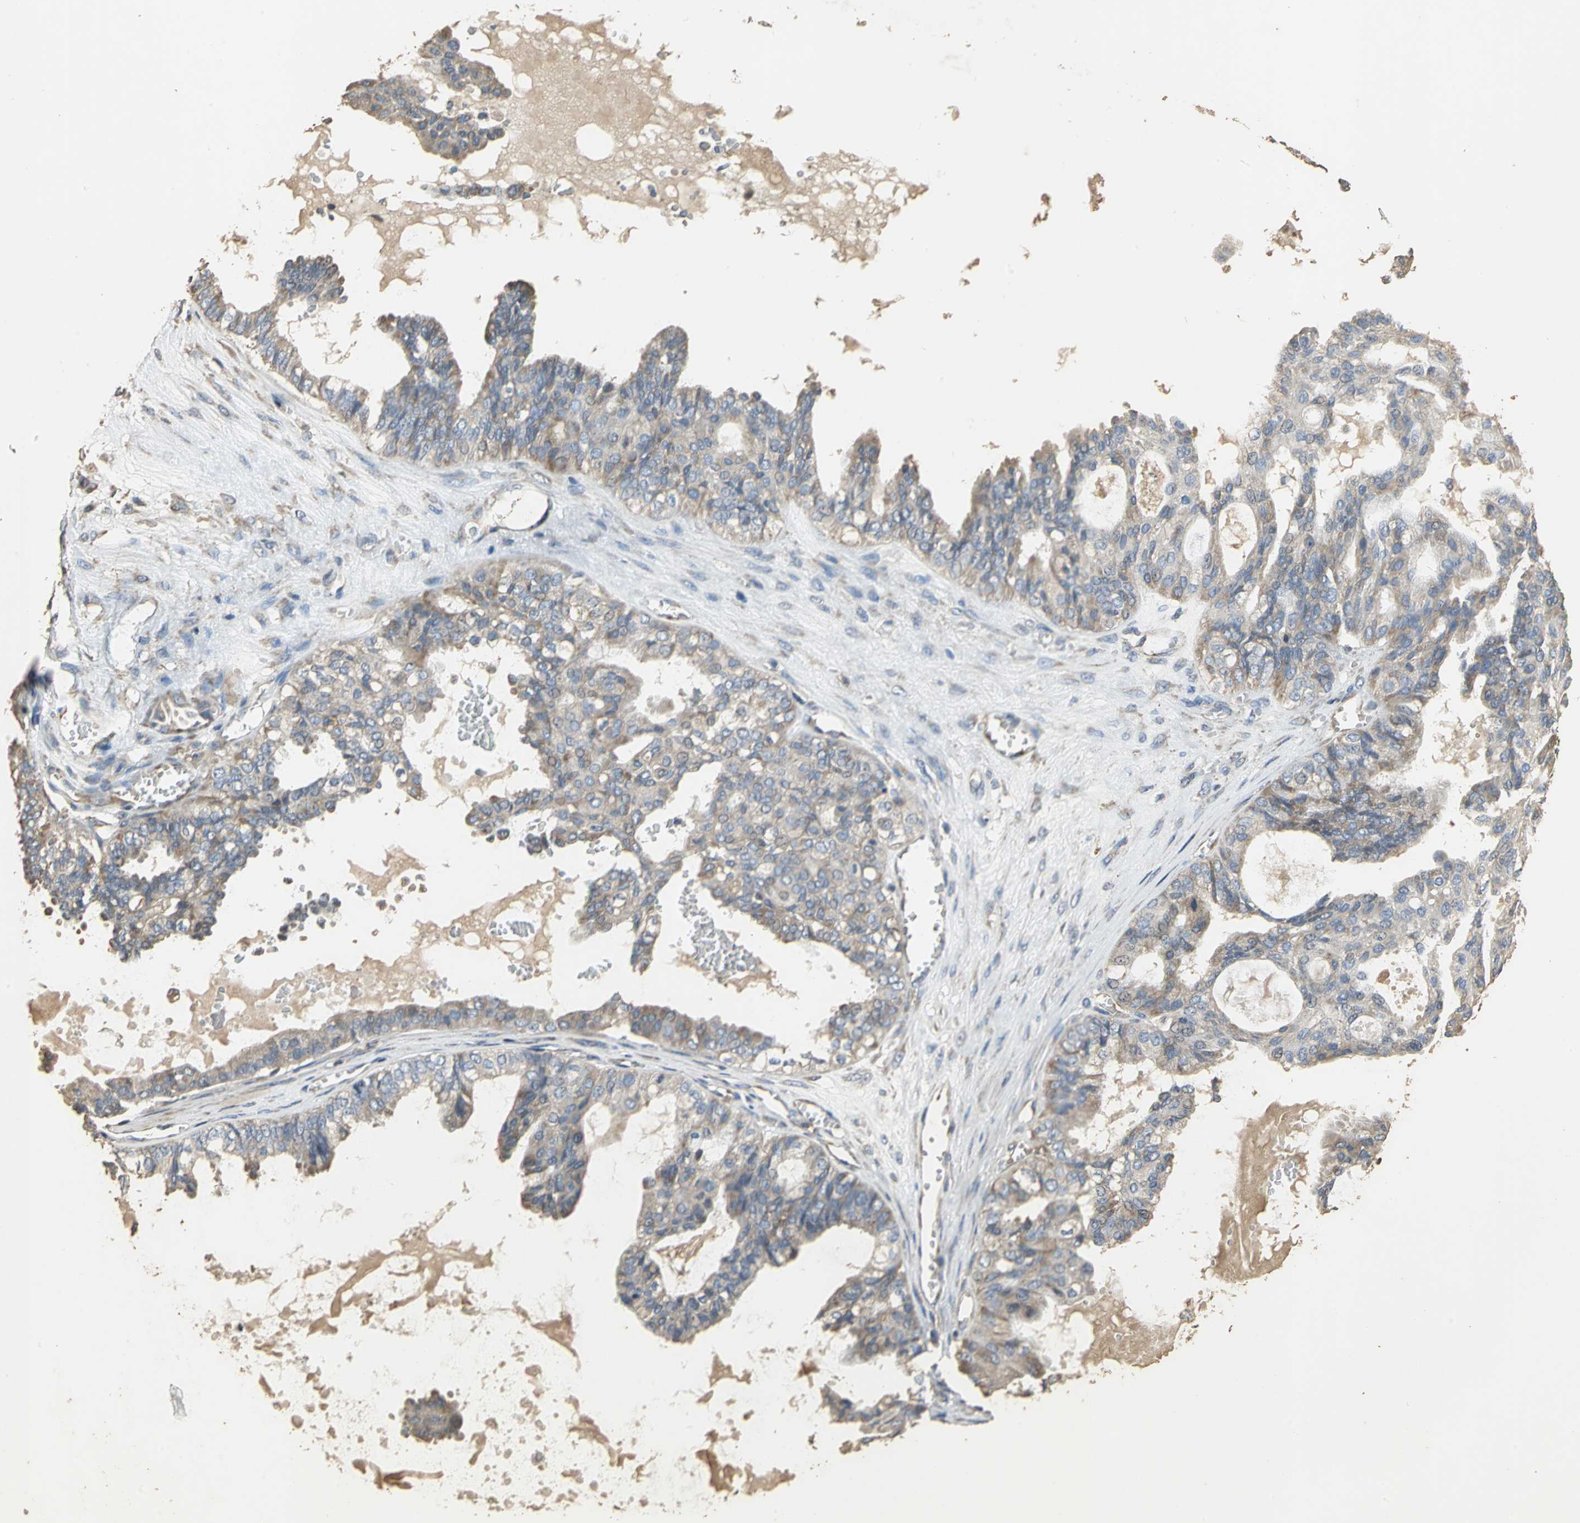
{"staining": {"intensity": "weak", "quantity": "25%-75%", "location": "cytoplasmic/membranous"}, "tissue": "ovarian cancer", "cell_type": "Tumor cells", "image_type": "cancer", "snomed": [{"axis": "morphology", "description": "Carcinoma, NOS"}, {"axis": "morphology", "description": "Carcinoma, endometroid"}, {"axis": "topography", "description": "Ovary"}], "caption": "Immunohistochemistry (DAB) staining of human ovarian cancer (endometroid carcinoma) shows weak cytoplasmic/membranous protein positivity in about 25%-75% of tumor cells.", "gene": "ACSL4", "patient": {"sex": "female", "age": 50}}